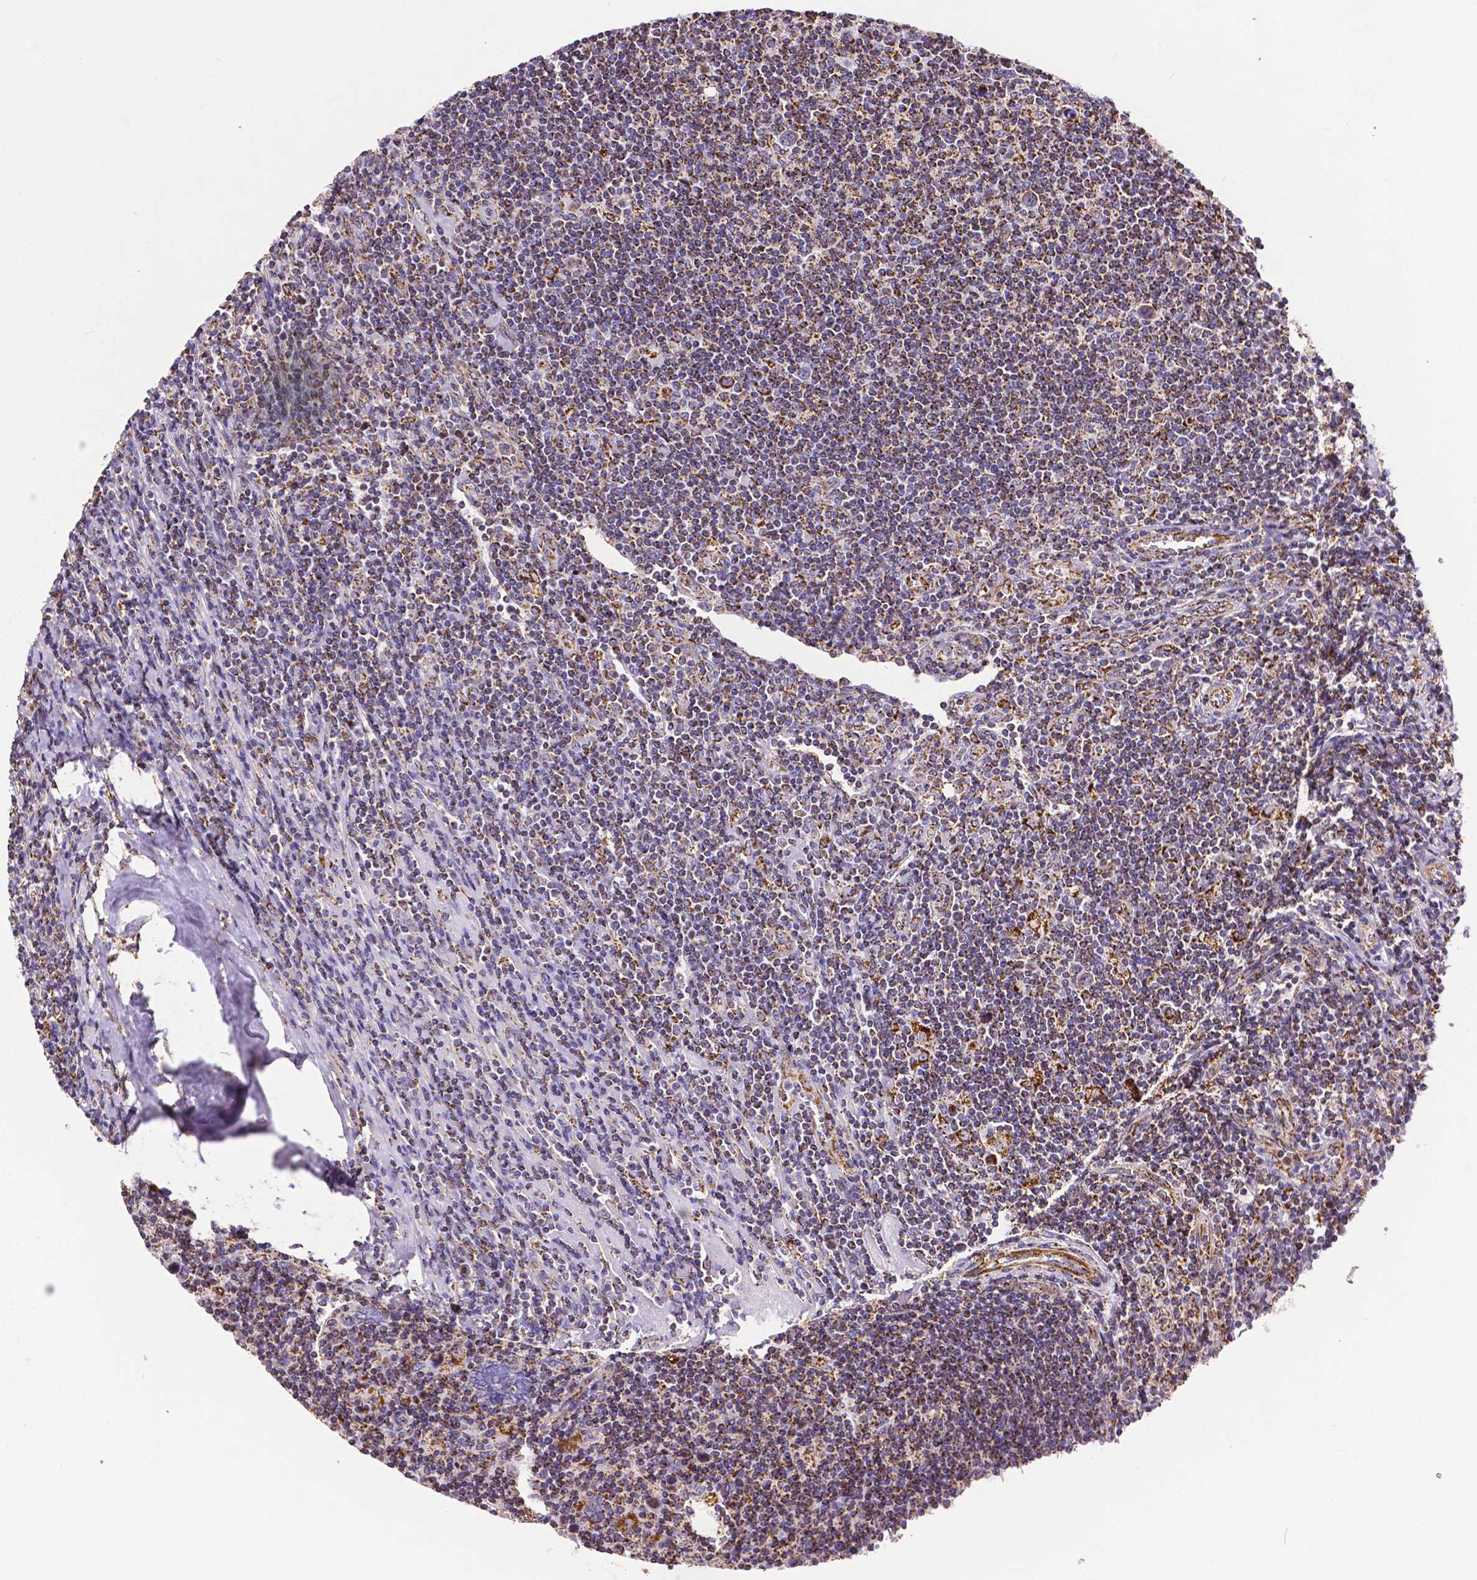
{"staining": {"intensity": "negative", "quantity": "none", "location": "none"}, "tissue": "lymphoma", "cell_type": "Tumor cells", "image_type": "cancer", "snomed": [{"axis": "morphology", "description": "Hodgkin's disease, NOS"}, {"axis": "topography", "description": "Lymph node"}], "caption": "Tumor cells show no significant protein staining in Hodgkin's disease.", "gene": "MACC1", "patient": {"sex": "male", "age": 40}}